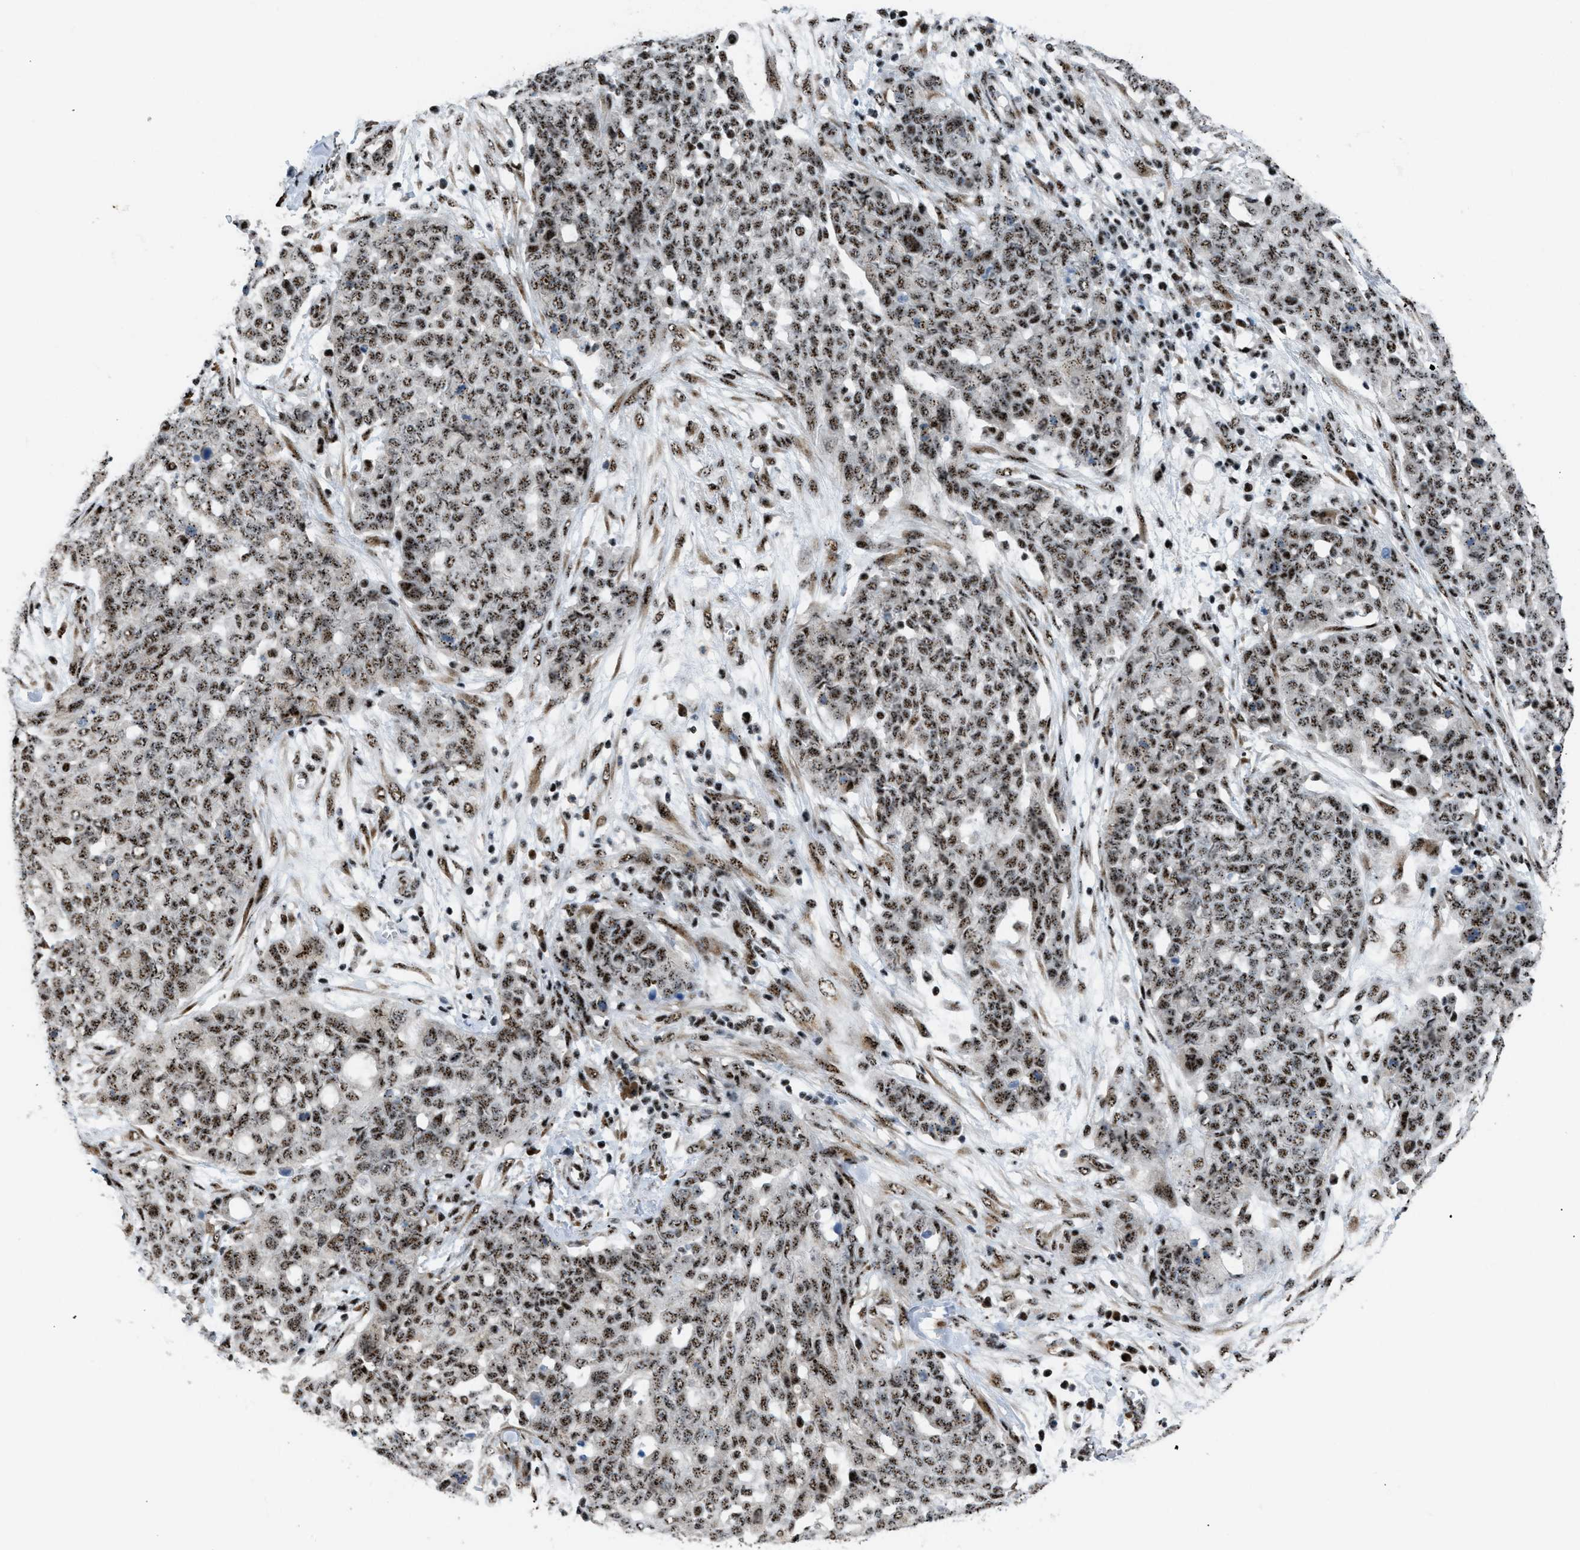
{"staining": {"intensity": "moderate", "quantity": ">75%", "location": "nuclear"}, "tissue": "ovarian cancer", "cell_type": "Tumor cells", "image_type": "cancer", "snomed": [{"axis": "morphology", "description": "Cystadenocarcinoma, serous, NOS"}, {"axis": "topography", "description": "Soft tissue"}, {"axis": "topography", "description": "Ovary"}], "caption": "Human serous cystadenocarcinoma (ovarian) stained with a protein marker exhibits moderate staining in tumor cells.", "gene": "CDR2", "patient": {"sex": "female", "age": 57}}